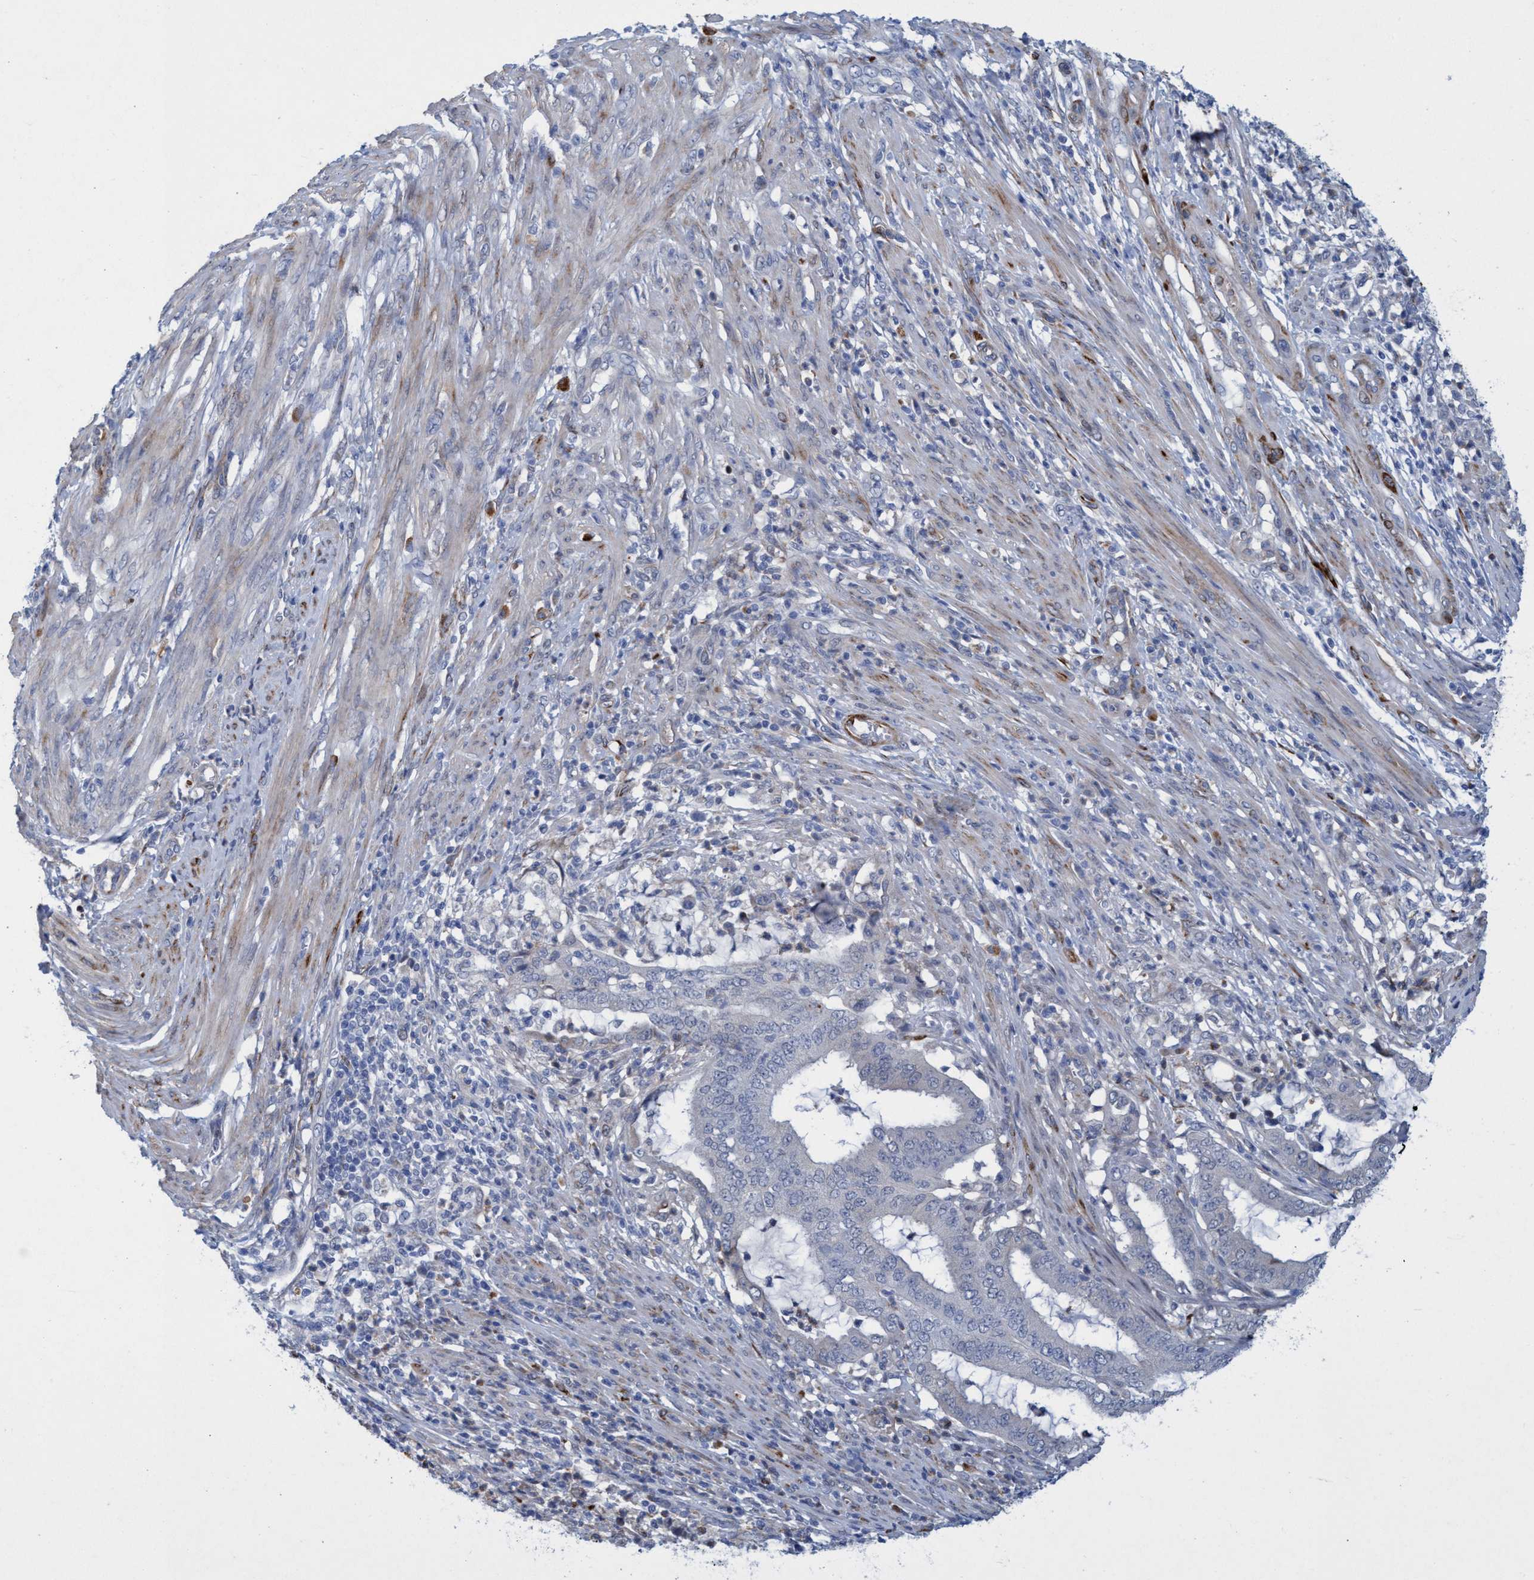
{"staining": {"intensity": "negative", "quantity": "none", "location": "none"}, "tissue": "endometrial cancer", "cell_type": "Tumor cells", "image_type": "cancer", "snomed": [{"axis": "morphology", "description": "Adenocarcinoma, NOS"}, {"axis": "topography", "description": "Endometrium"}], "caption": "The image displays no staining of tumor cells in adenocarcinoma (endometrial).", "gene": "SLC43A2", "patient": {"sex": "female", "age": 51}}